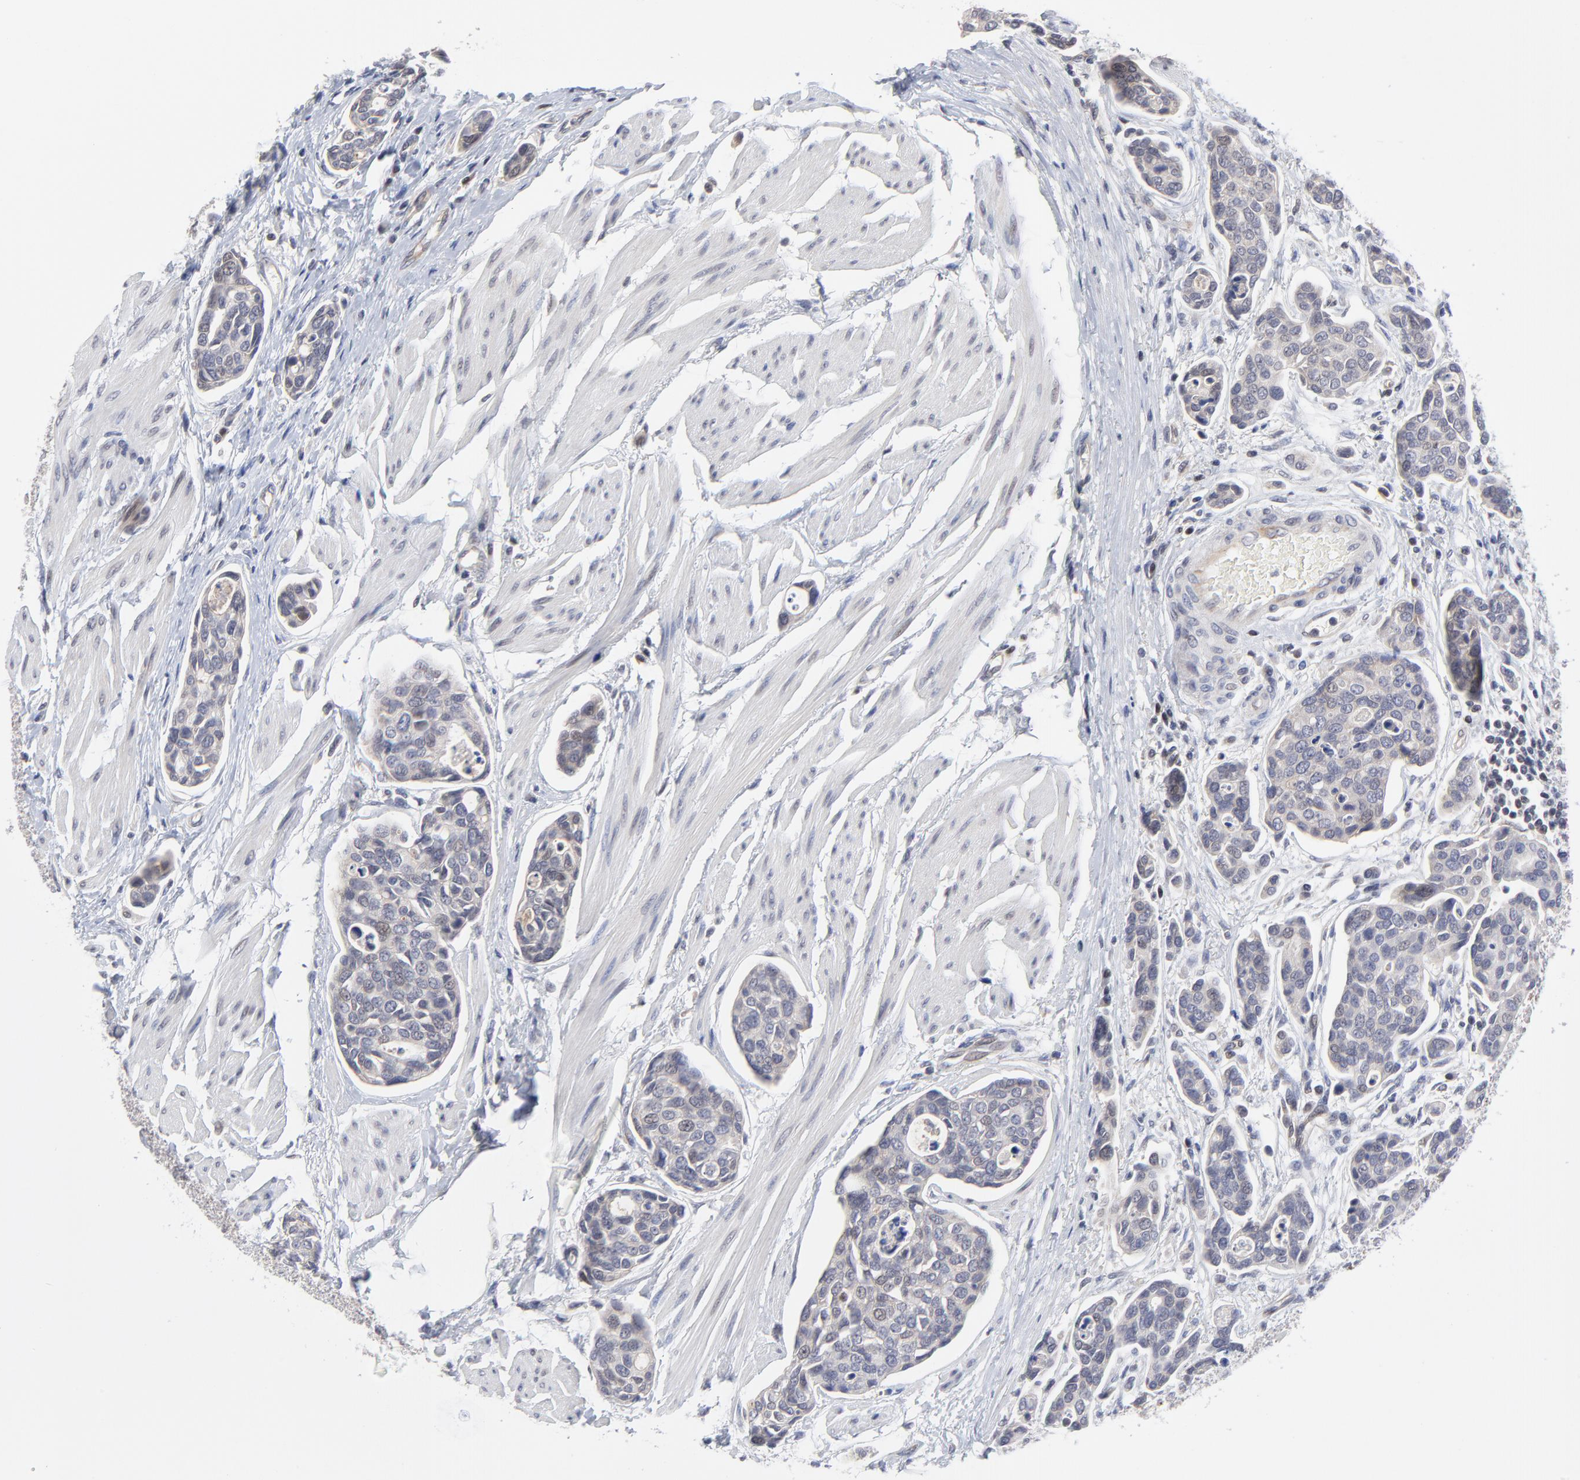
{"staining": {"intensity": "weak", "quantity": "<25%", "location": "cytoplasmic/membranous"}, "tissue": "urothelial cancer", "cell_type": "Tumor cells", "image_type": "cancer", "snomed": [{"axis": "morphology", "description": "Urothelial carcinoma, High grade"}, {"axis": "topography", "description": "Urinary bladder"}], "caption": "DAB immunohistochemical staining of high-grade urothelial carcinoma displays no significant positivity in tumor cells.", "gene": "ZNF157", "patient": {"sex": "male", "age": 78}}